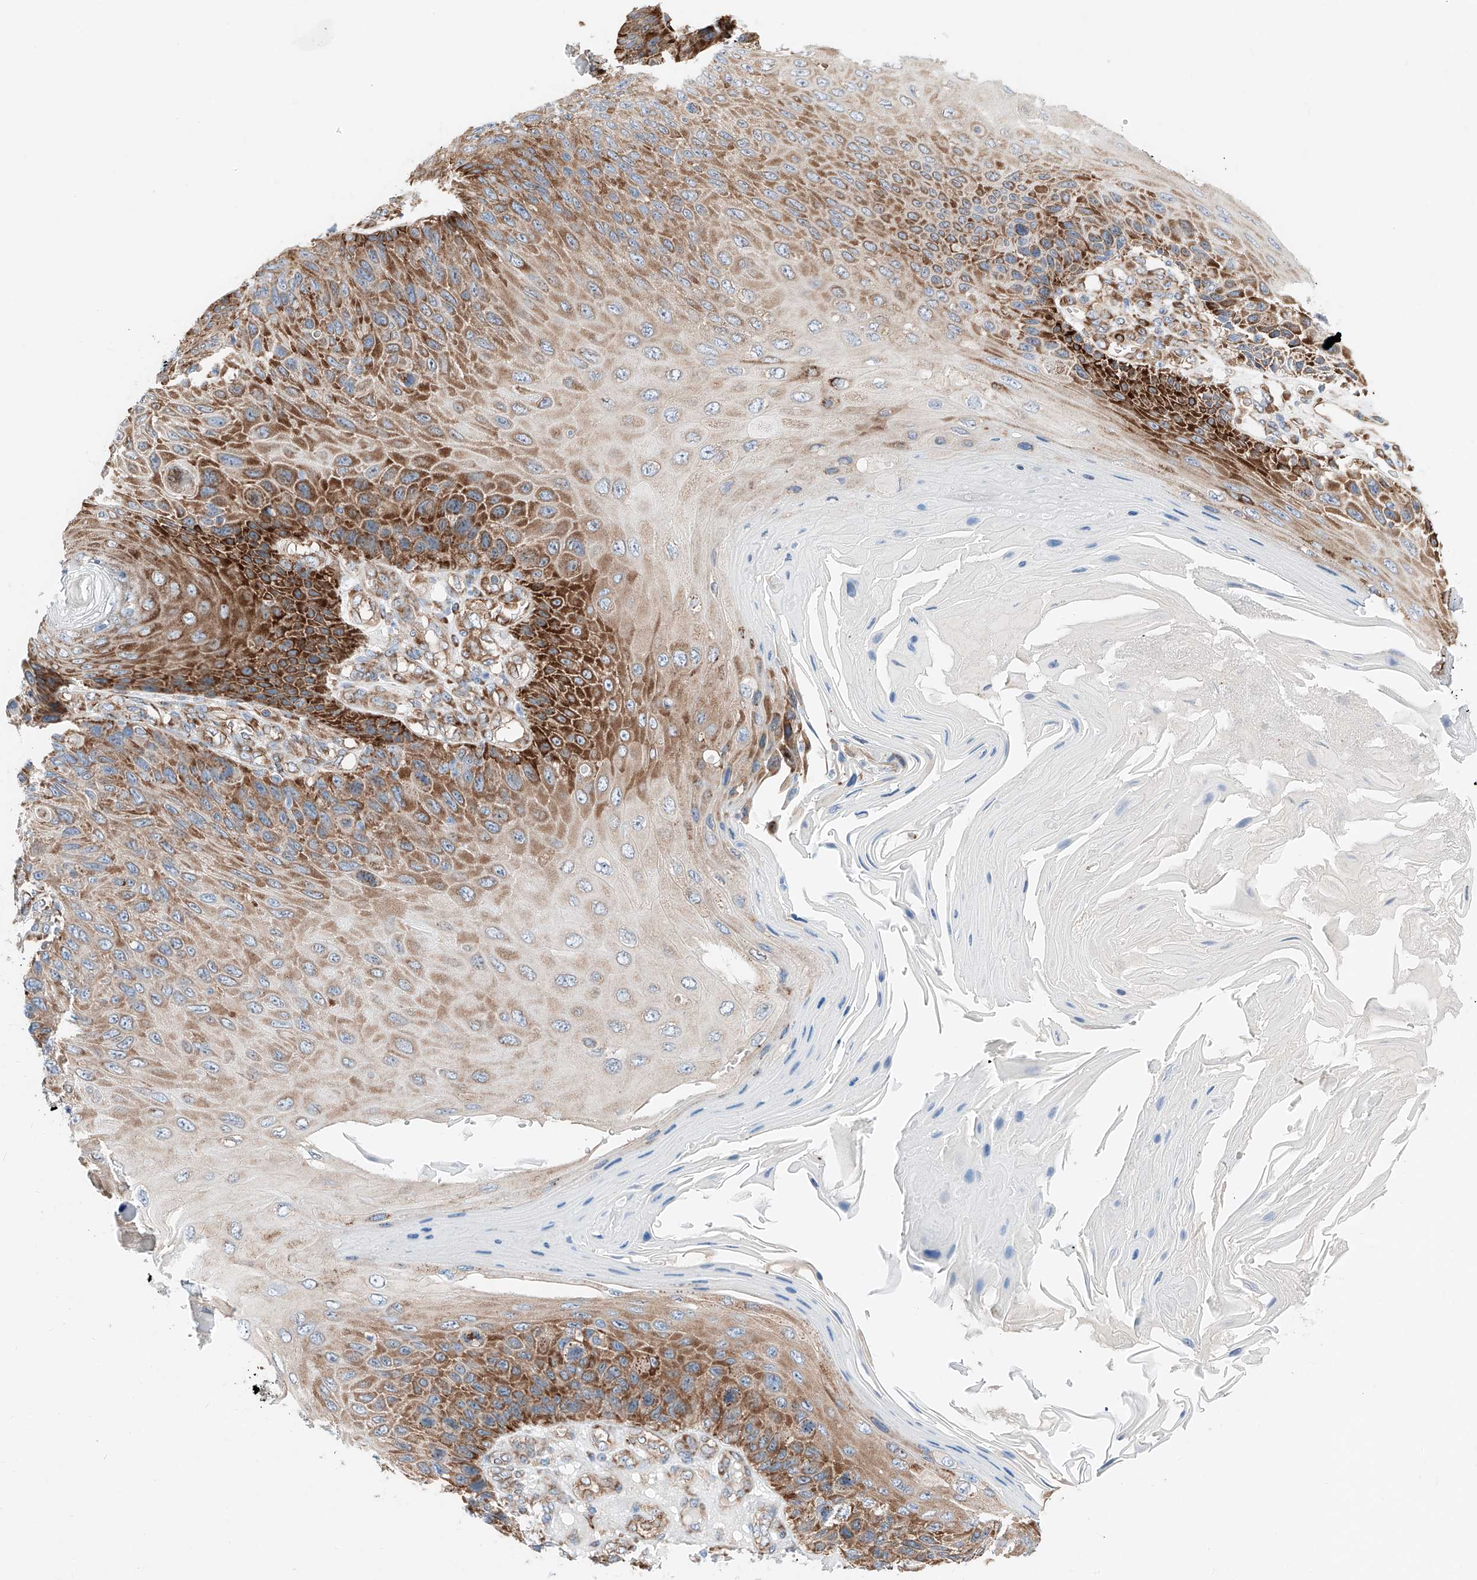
{"staining": {"intensity": "strong", "quantity": "25%-75%", "location": "cytoplasmic/membranous"}, "tissue": "skin cancer", "cell_type": "Tumor cells", "image_type": "cancer", "snomed": [{"axis": "morphology", "description": "Squamous cell carcinoma, NOS"}, {"axis": "topography", "description": "Skin"}], "caption": "Human skin squamous cell carcinoma stained for a protein (brown) reveals strong cytoplasmic/membranous positive expression in about 25%-75% of tumor cells.", "gene": "CRELD1", "patient": {"sex": "female", "age": 88}}